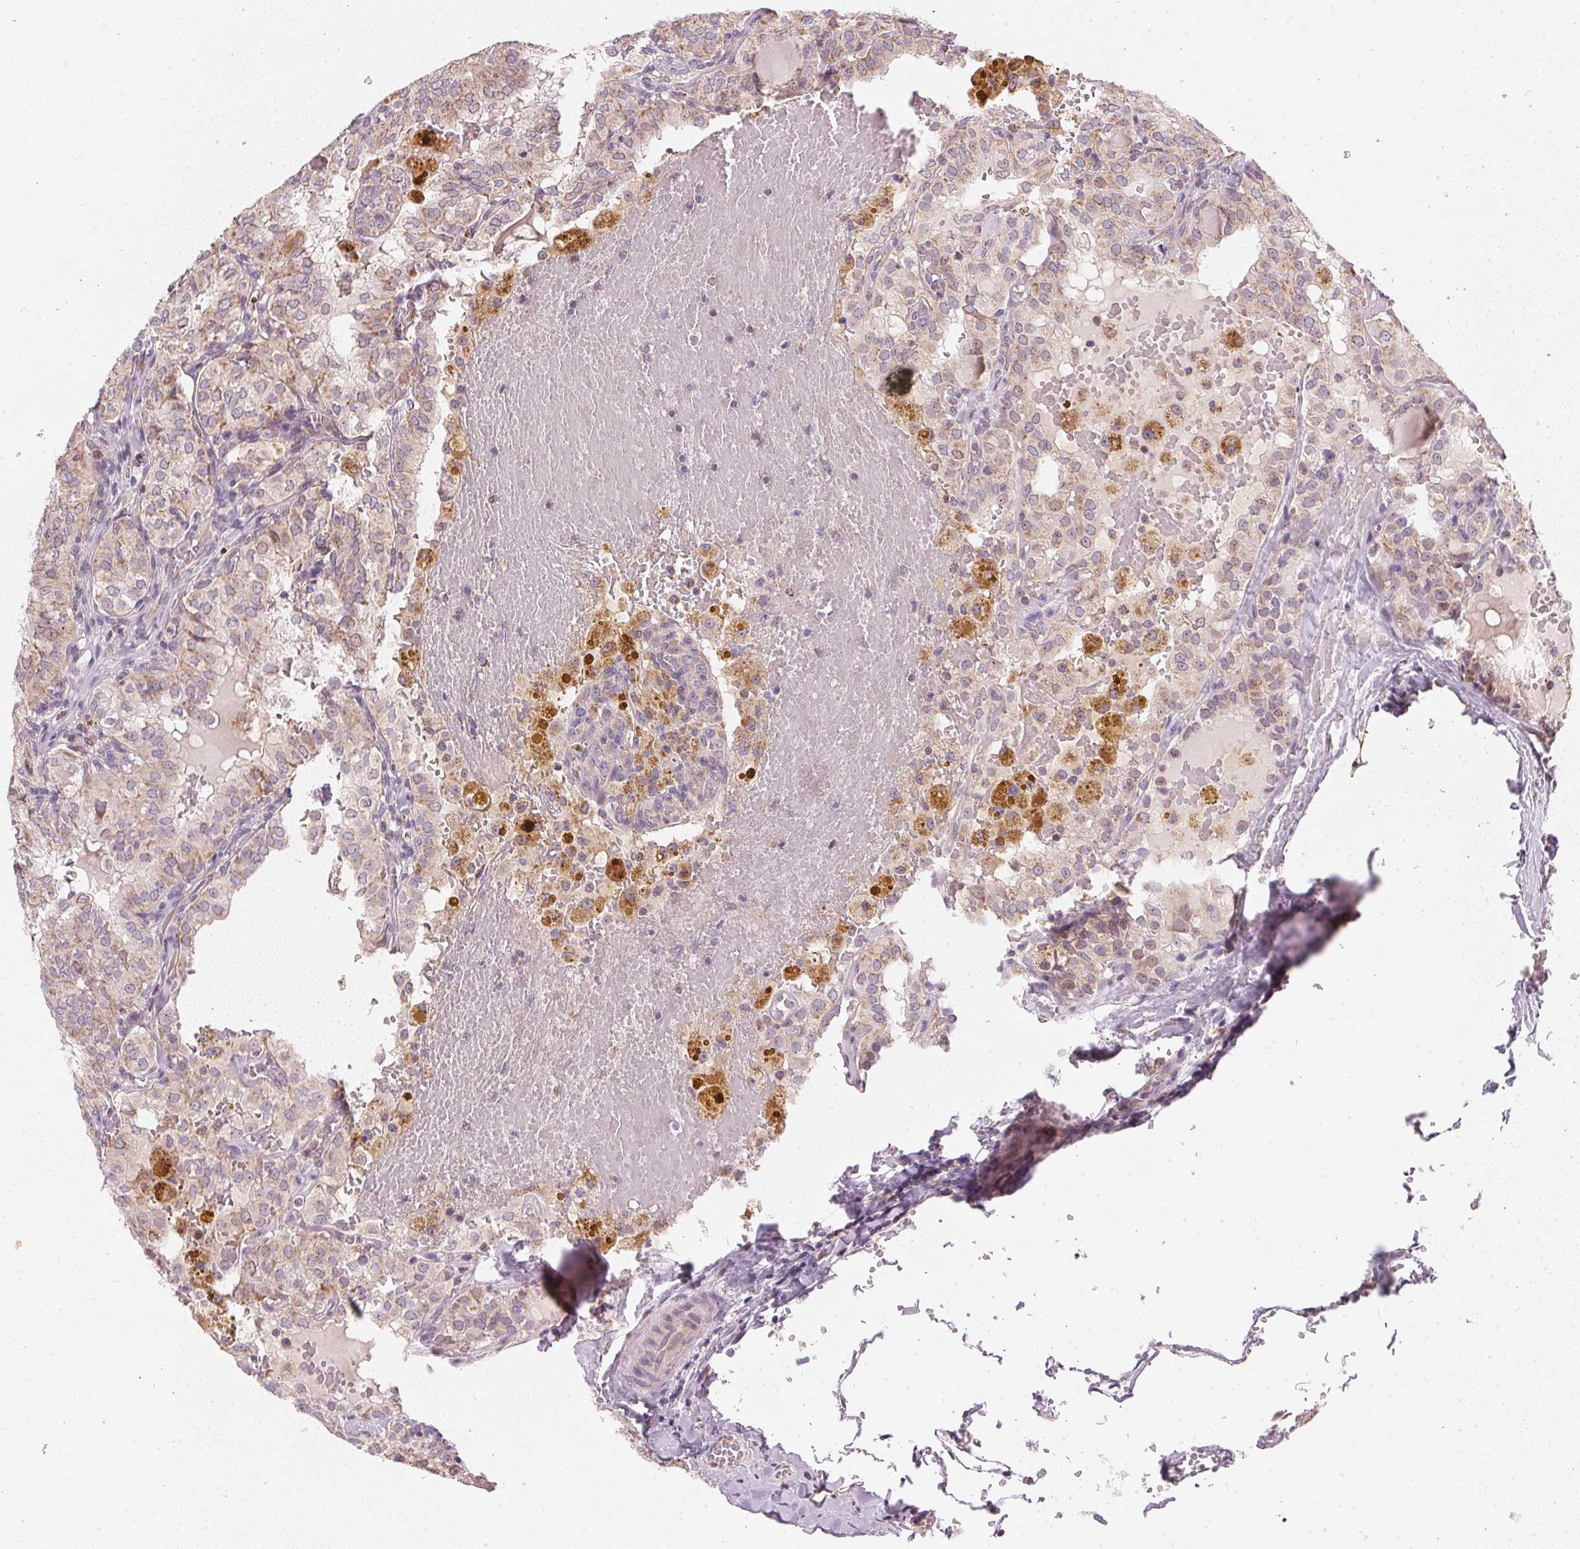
{"staining": {"intensity": "weak", "quantity": "25%-75%", "location": "cytoplasmic/membranous"}, "tissue": "thyroid cancer", "cell_type": "Tumor cells", "image_type": "cancer", "snomed": [{"axis": "morphology", "description": "Papillary adenocarcinoma, NOS"}, {"axis": "topography", "description": "Thyroid gland"}], "caption": "The histopathology image reveals staining of thyroid cancer (papillary adenocarcinoma), revealing weak cytoplasmic/membranous protein positivity (brown color) within tumor cells. (brown staining indicates protein expression, while blue staining denotes nuclei).", "gene": "COQ7", "patient": {"sex": "male", "age": 20}}